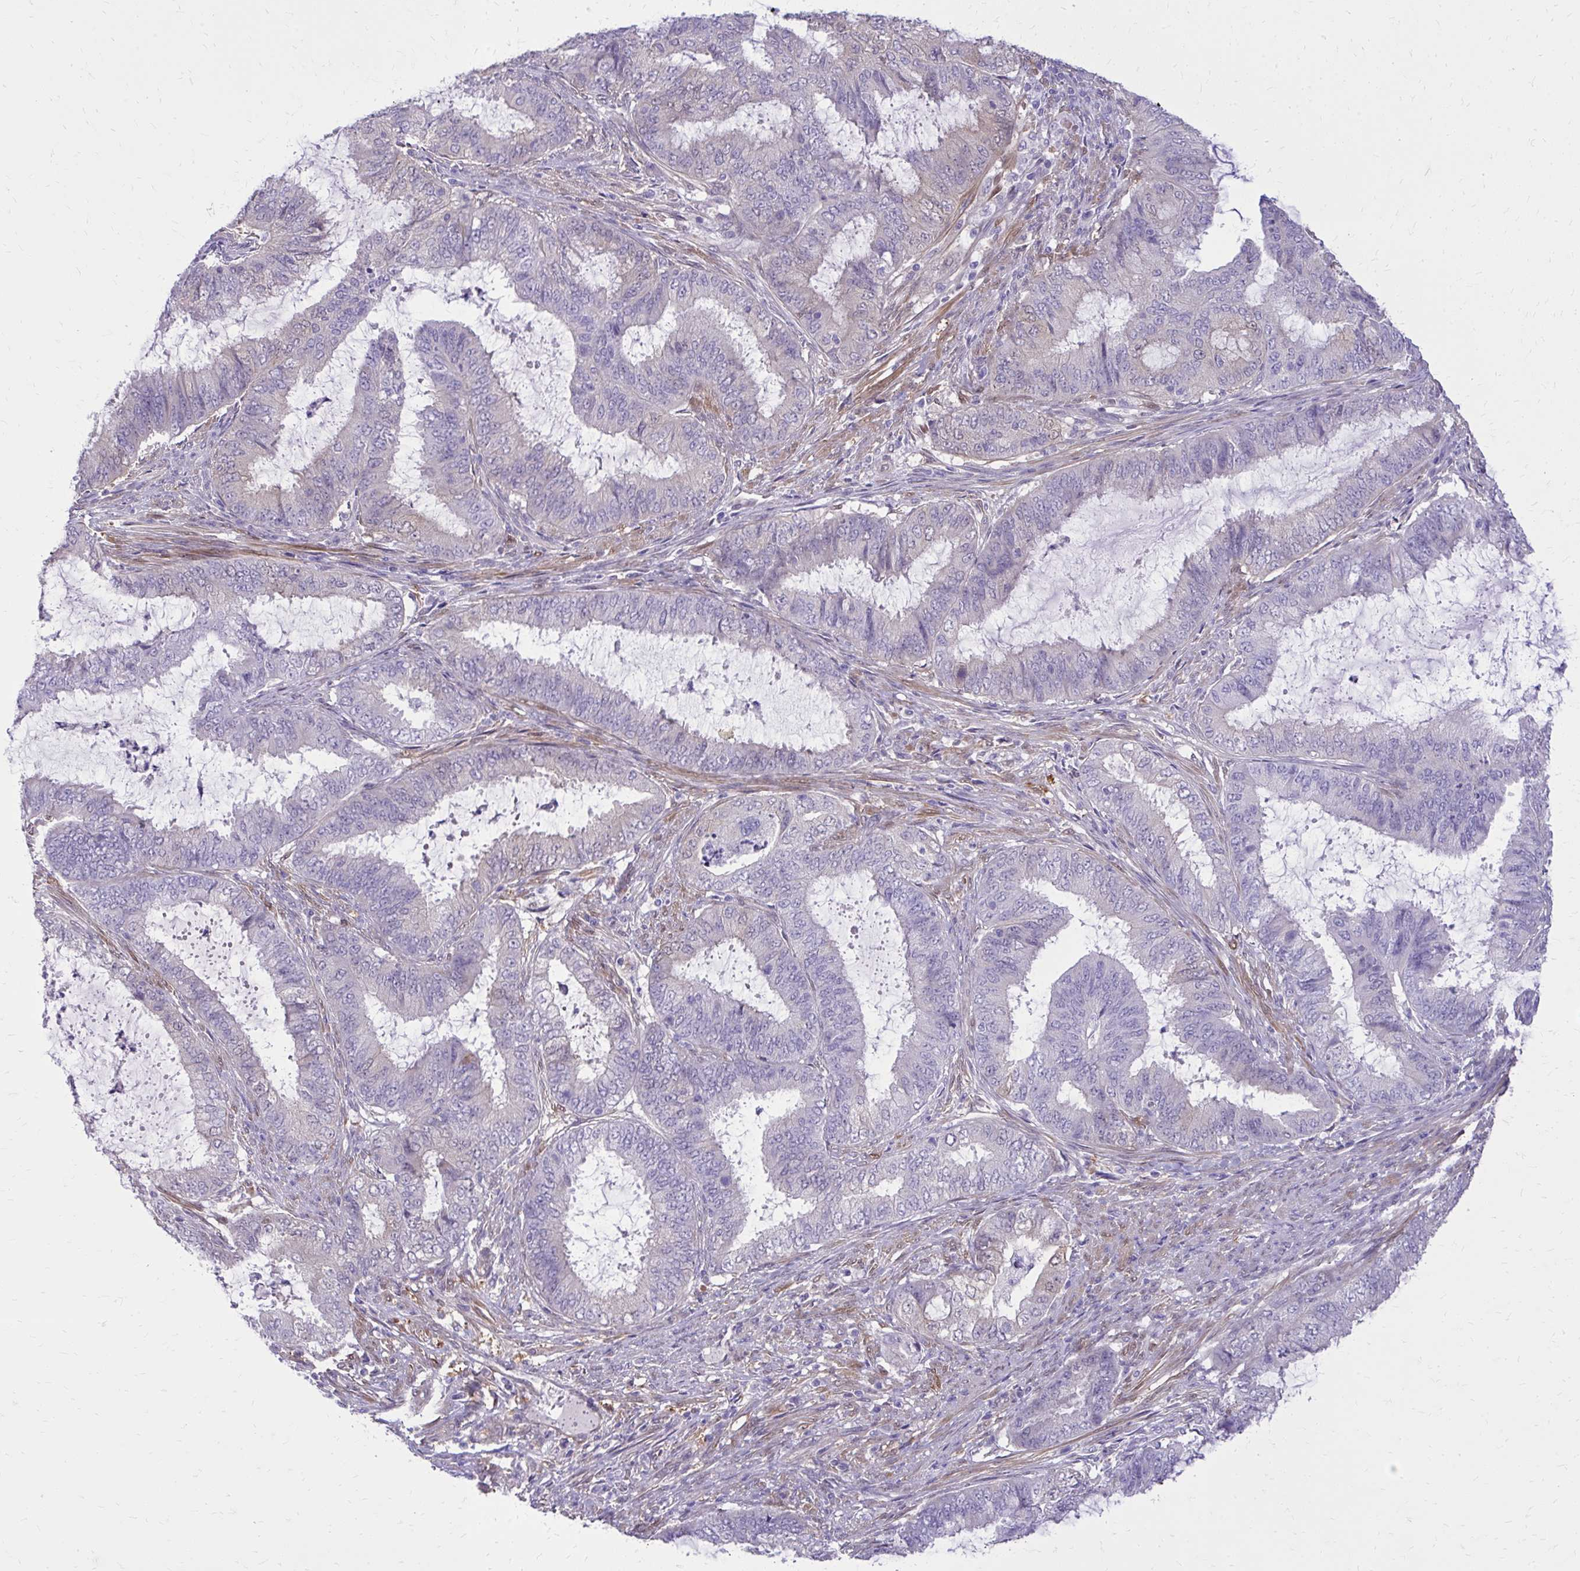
{"staining": {"intensity": "negative", "quantity": "none", "location": "none"}, "tissue": "endometrial cancer", "cell_type": "Tumor cells", "image_type": "cancer", "snomed": [{"axis": "morphology", "description": "Adenocarcinoma, NOS"}, {"axis": "topography", "description": "Endometrium"}], "caption": "IHC histopathology image of human endometrial cancer (adenocarcinoma) stained for a protein (brown), which demonstrates no positivity in tumor cells.", "gene": "NNMT", "patient": {"sex": "female", "age": 51}}